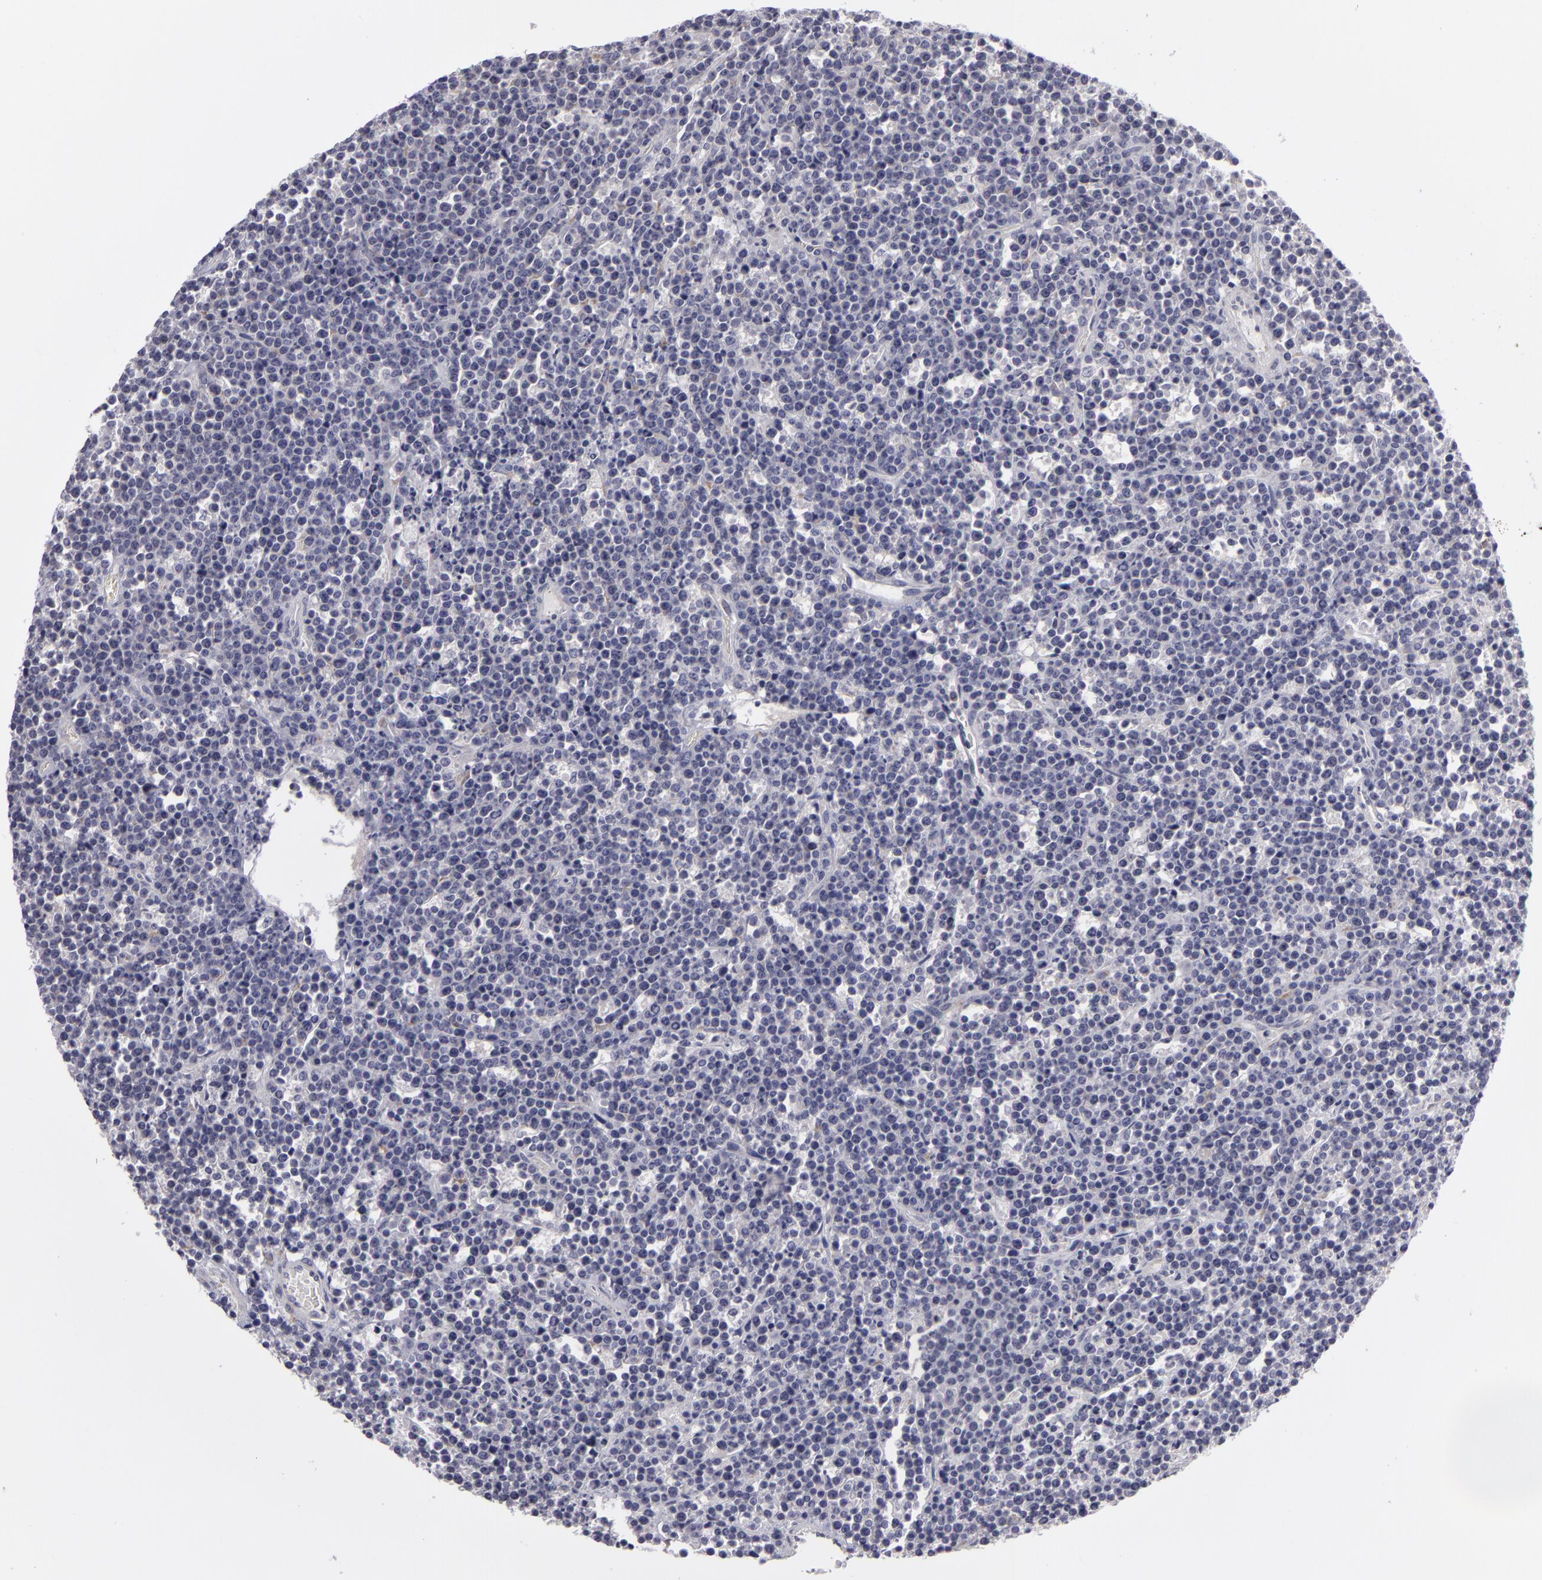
{"staining": {"intensity": "negative", "quantity": "none", "location": "none"}, "tissue": "lymphoma", "cell_type": "Tumor cells", "image_type": "cancer", "snomed": [{"axis": "morphology", "description": "Malignant lymphoma, non-Hodgkin's type, High grade"}, {"axis": "topography", "description": "Ovary"}], "caption": "Tumor cells are negative for brown protein staining in lymphoma.", "gene": "ATP2B3", "patient": {"sex": "female", "age": 56}}